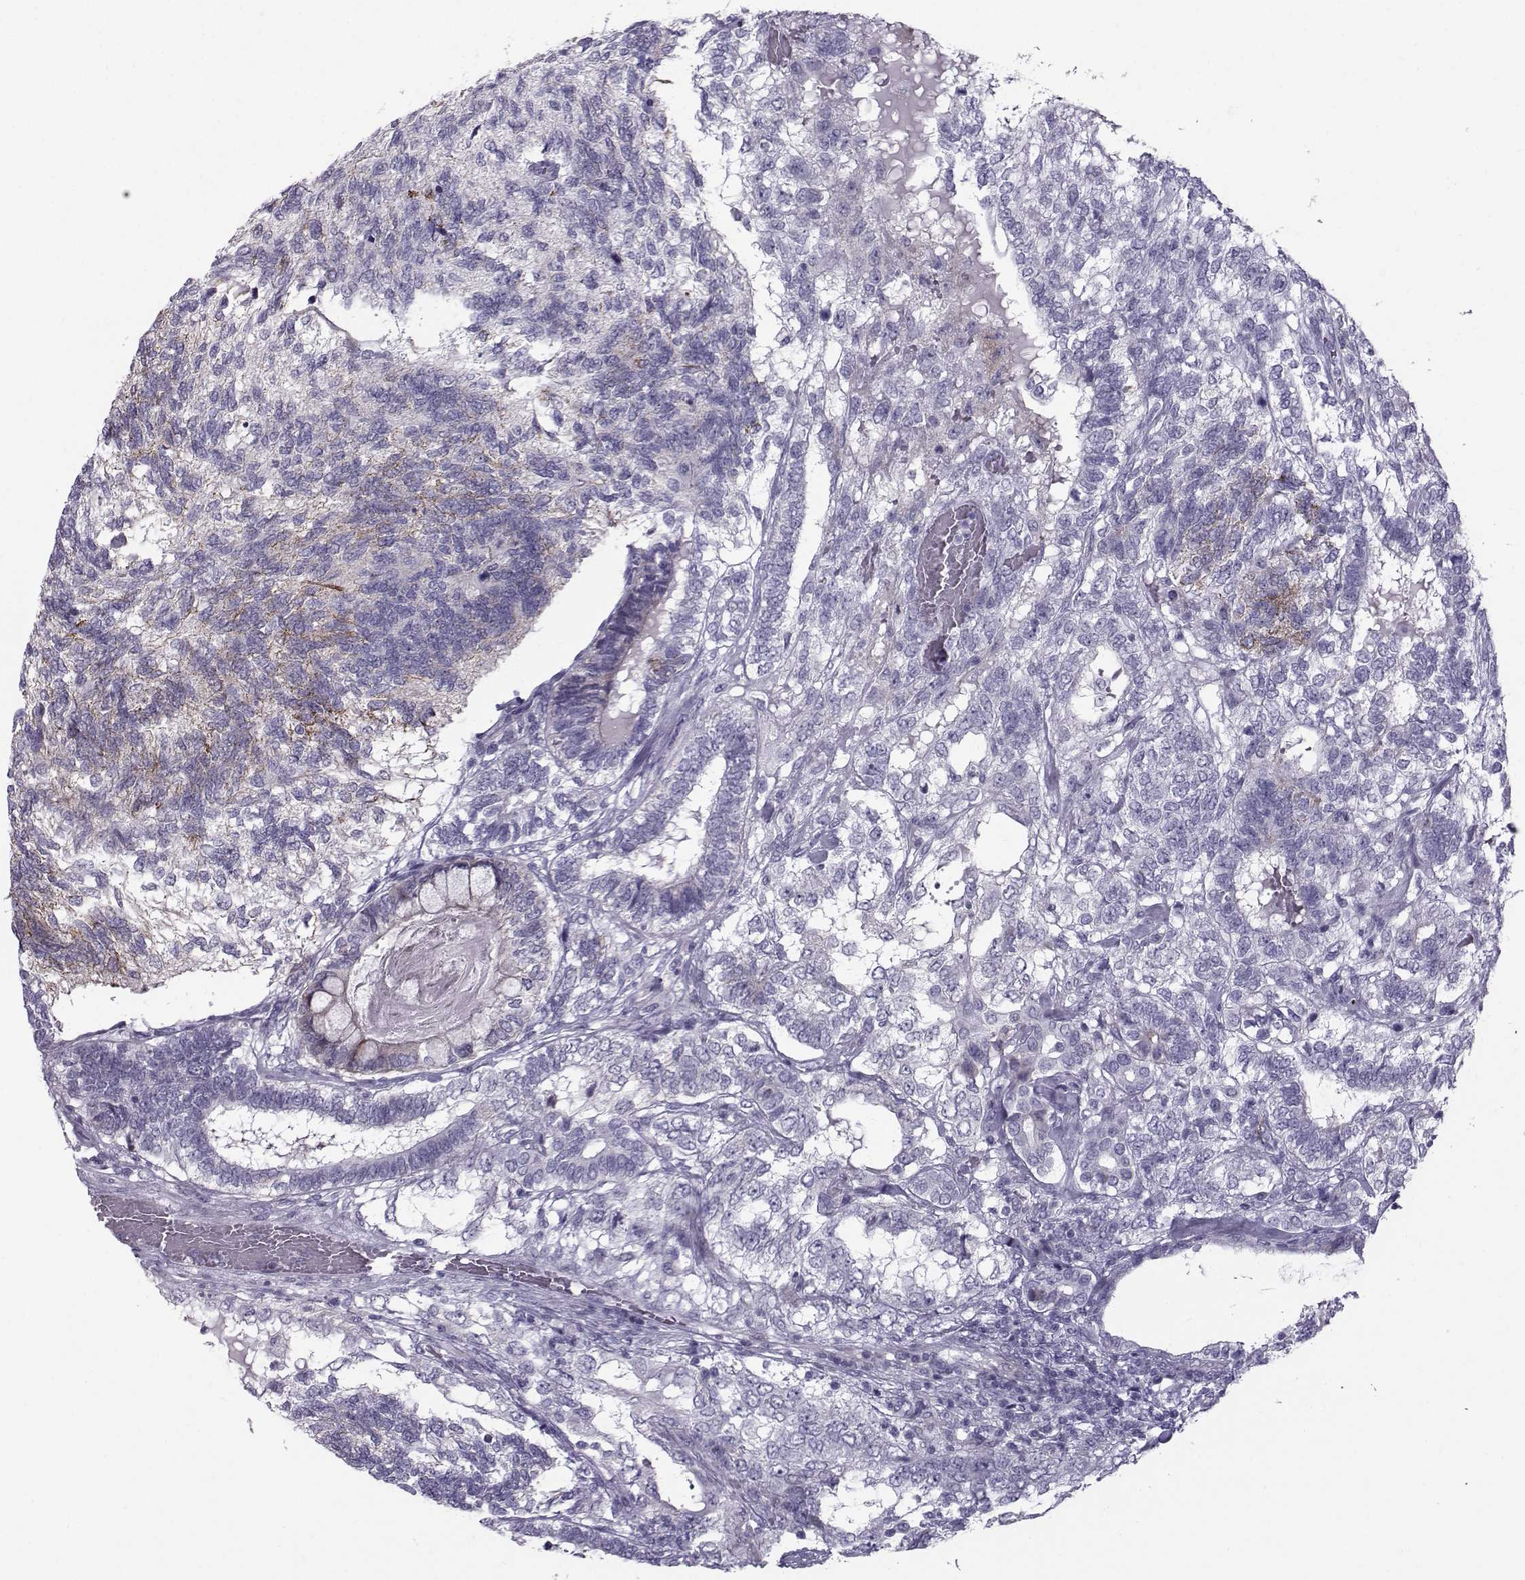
{"staining": {"intensity": "weak", "quantity": "25%-75%", "location": "cytoplasmic/membranous"}, "tissue": "testis cancer", "cell_type": "Tumor cells", "image_type": "cancer", "snomed": [{"axis": "morphology", "description": "Seminoma, NOS"}, {"axis": "morphology", "description": "Carcinoma, Embryonal, NOS"}, {"axis": "topography", "description": "Testis"}], "caption": "This is a micrograph of immunohistochemistry (IHC) staining of testis embryonal carcinoma, which shows weak positivity in the cytoplasmic/membranous of tumor cells.", "gene": "DMRT3", "patient": {"sex": "male", "age": 41}}